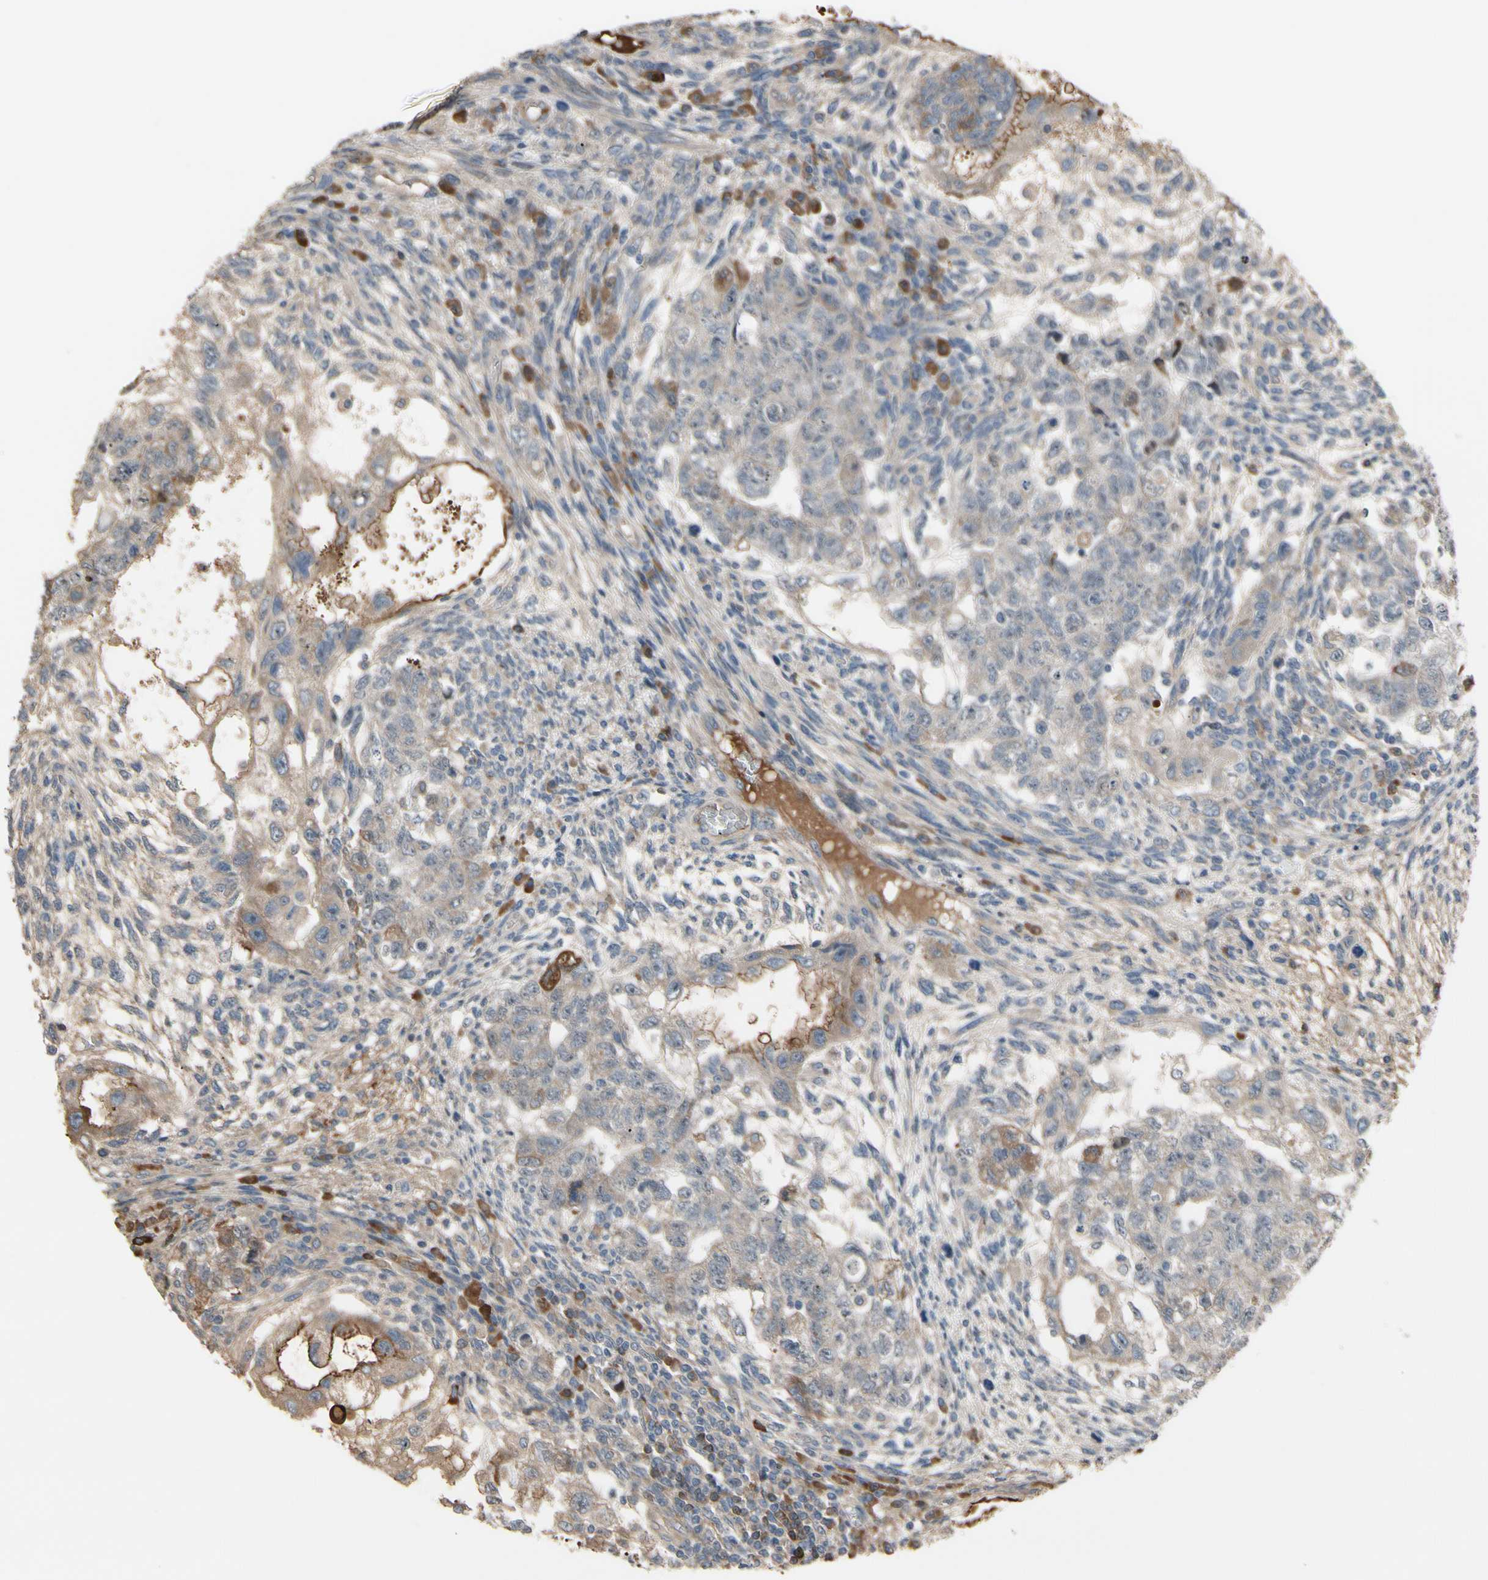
{"staining": {"intensity": "weak", "quantity": "25%-75%", "location": "cytoplasmic/membranous"}, "tissue": "testis cancer", "cell_type": "Tumor cells", "image_type": "cancer", "snomed": [{"axis": "morphology", "description": "Normal tissue, NOS"}, {"axis": "morphology", "description": "Carcinoma, Embryonal, NOS"}, {"axis": "topography", "description": "Testis"}], "caption": "Immunohistochemical staining of testis embryonal carcinoma reveals low levels of weak cytoplasmic/membranous staining in about 25%-75% of tumor cells.", "gene": "SNX29", "patient": {"sex": "male", "age": 36}}